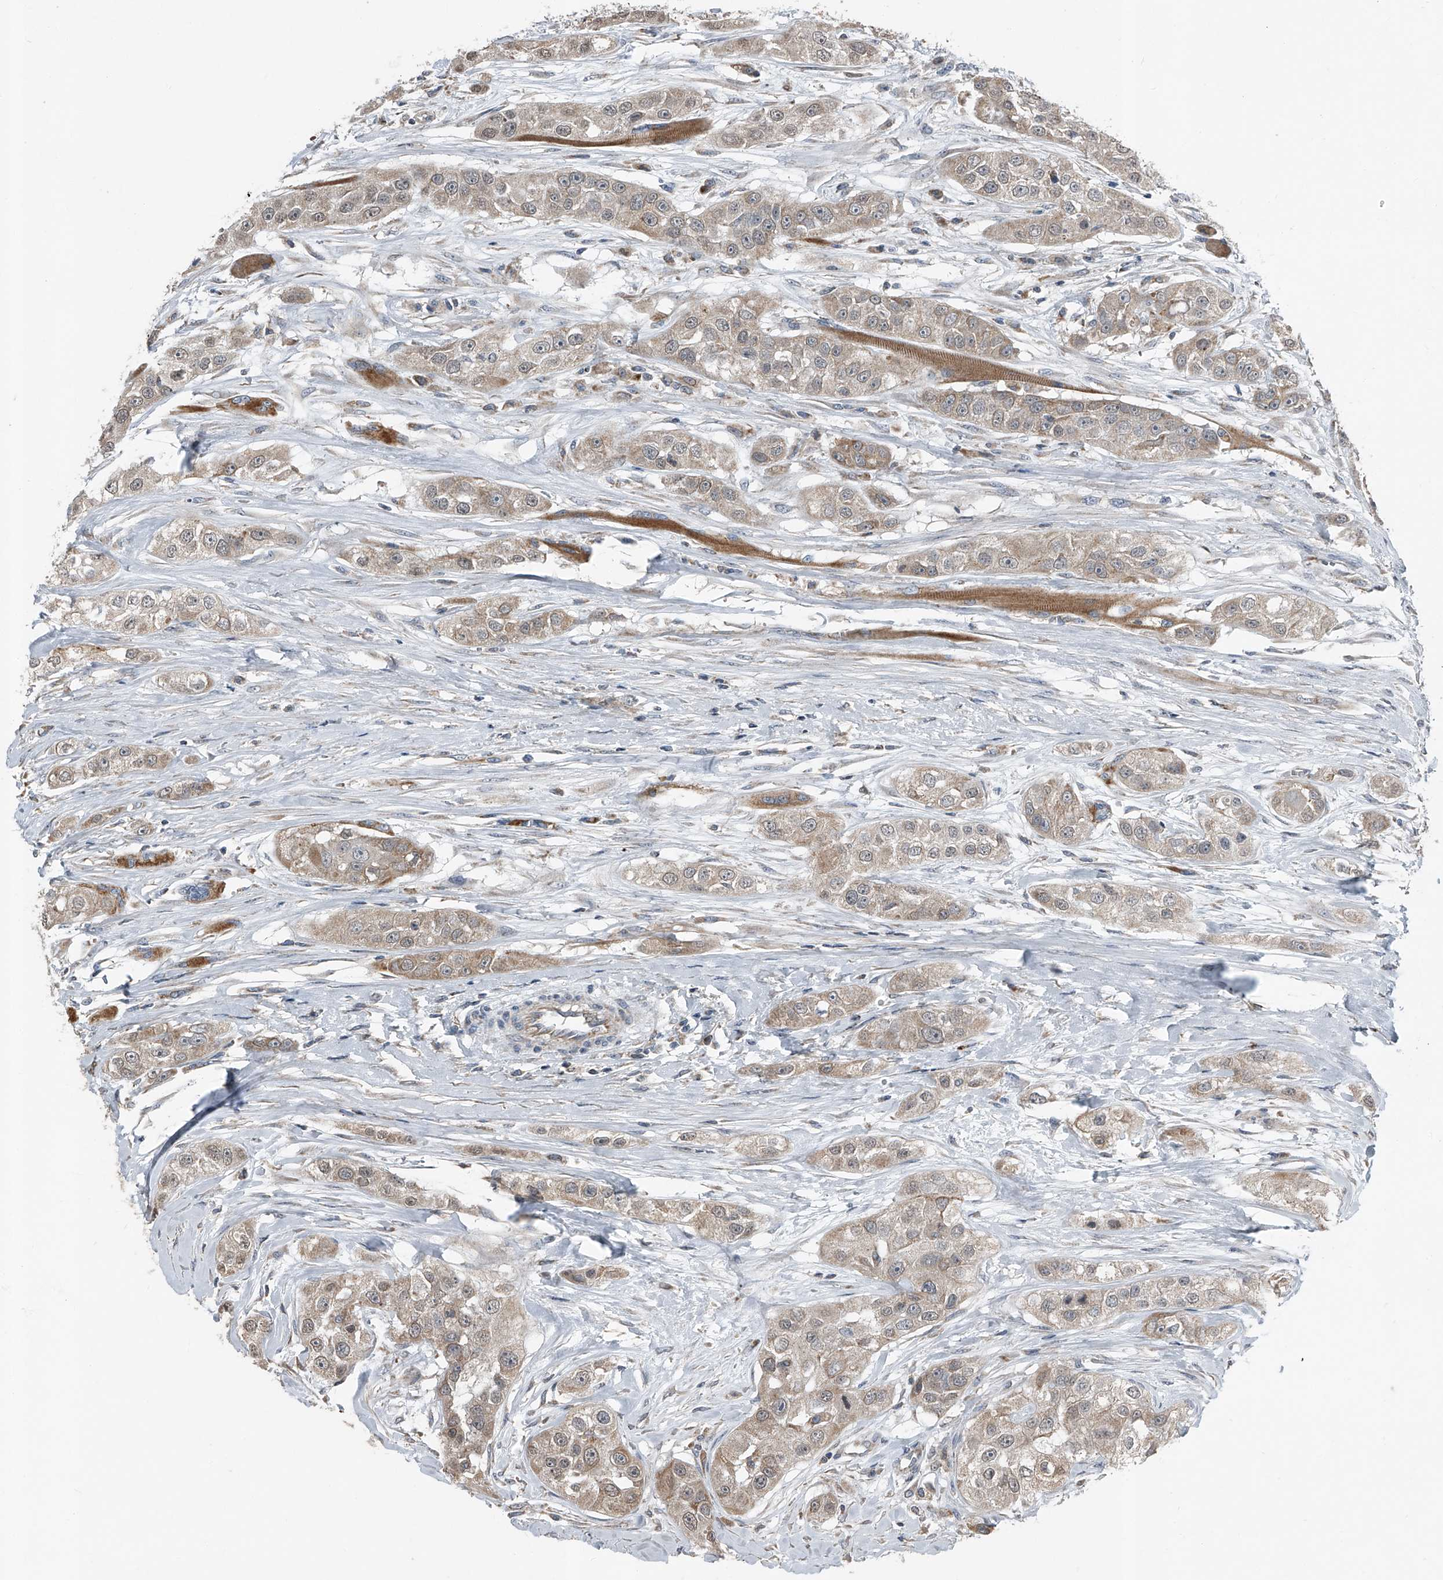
{"staining": {"intensity": "moderate", "quantity": ">75%", "location": "cytoplasmic/membranous"}, "tissue": "head and neck cancer", "cell_type": "Tumor cells", "image_type": "cancer", "snomed": [{"axis": "morphology", "description": "Normal tissue, NOS"}, {"axis": "morphology", "description": "Squamous cell carcinoma, NOS"}, {"axis": "topography", "description": "Skeletal muscle"}, {"axis": "topography", "description": "Head-Neck"}], "caption": "Immunohistochemistry (IHC) of squamous cell carcinoma (head and neck) exhibits medium levels of moderate cytoplasmic/membranous expression in approximately >75% of tumor cells.", "gene": "CHRNA7", "patient": {"sex": "male", "age": 51}}